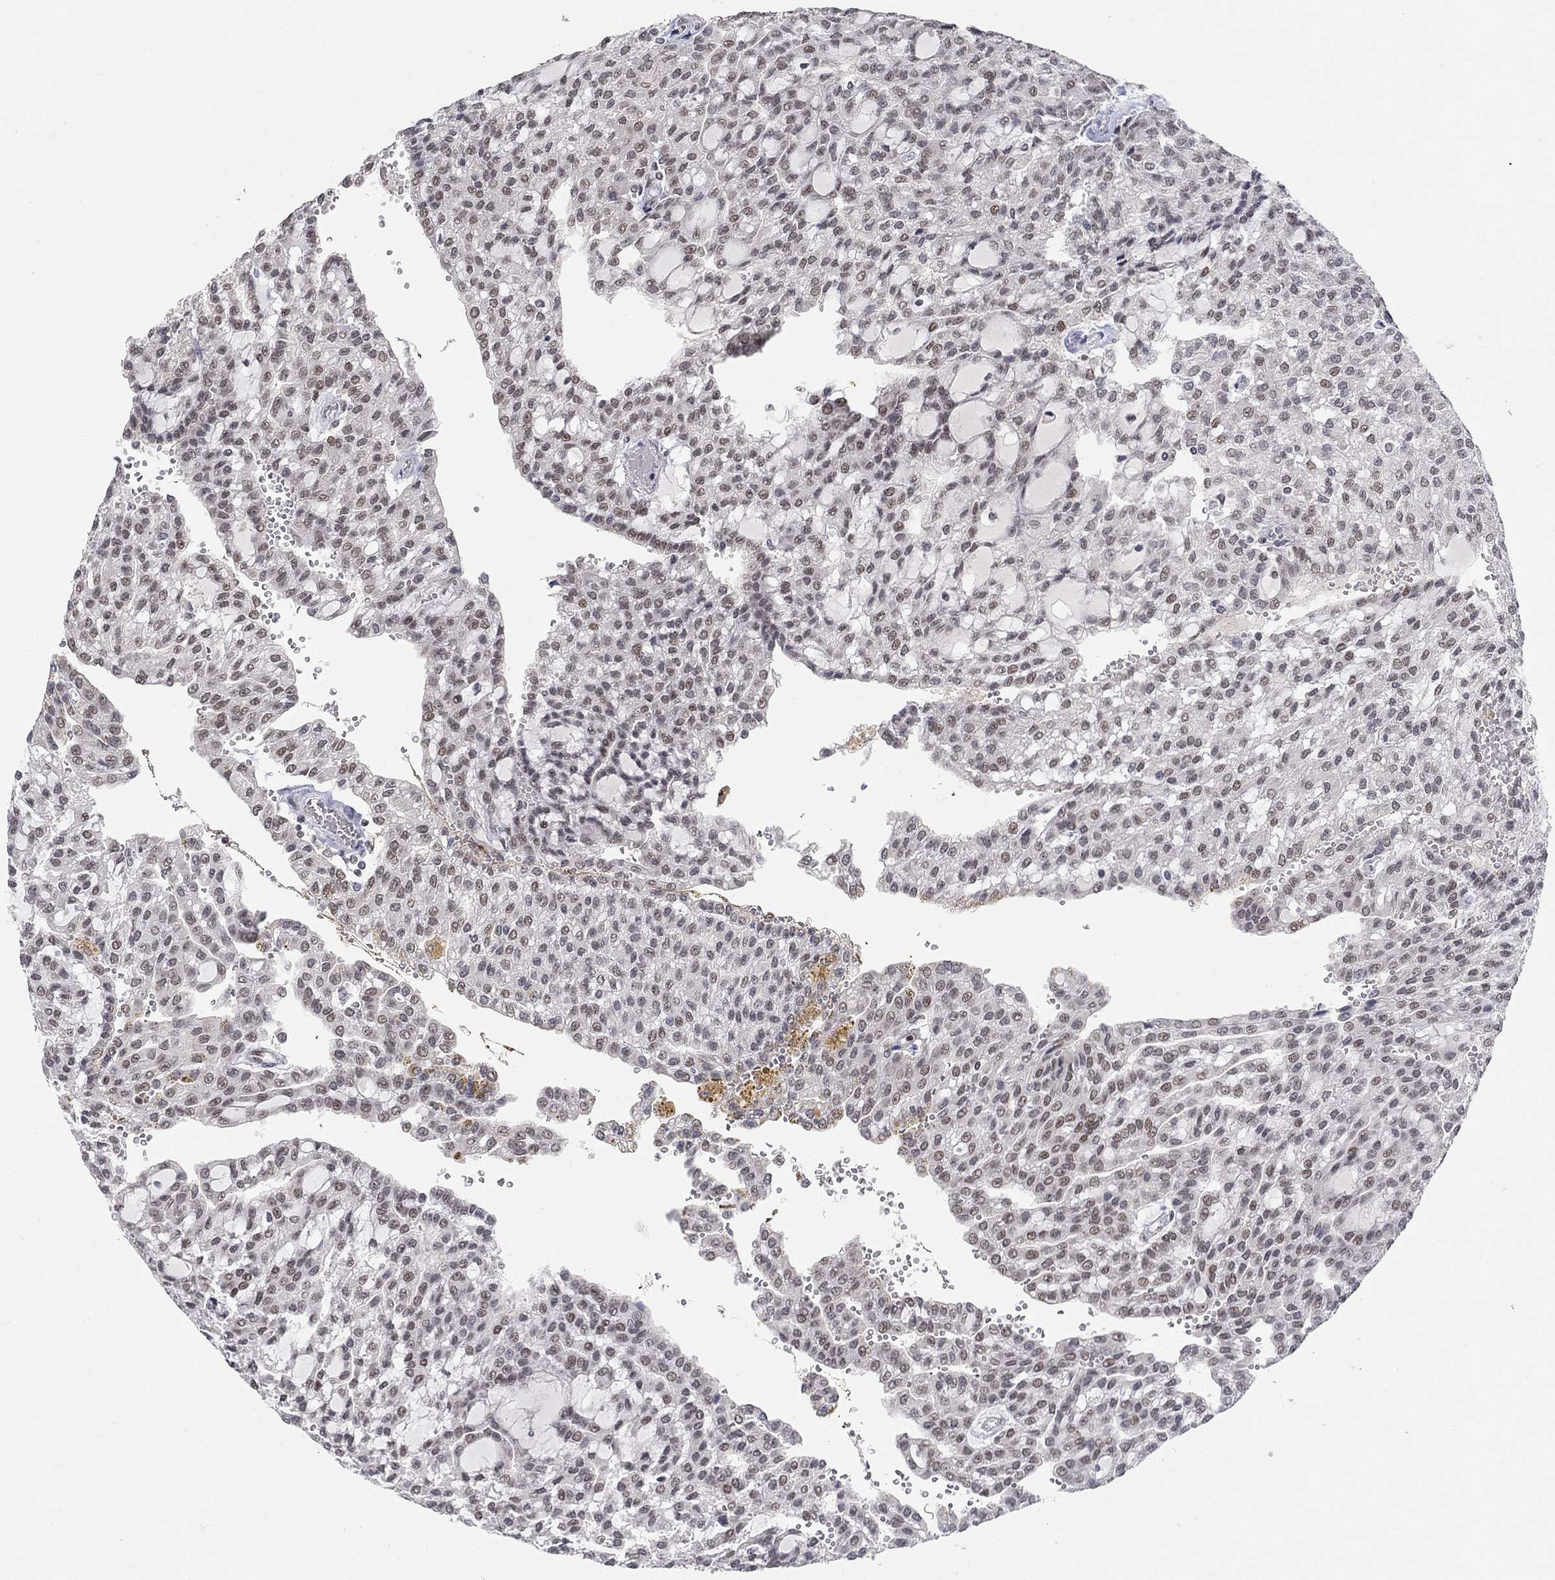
{"staining": {"intensity": "moderate", "quantity": "<25%", "location": "nuclear"}, "tissue": "renal cancer", "cell_type": "Tumor cells", "image_type": "cancer", "snomed": [{"axis": "morphology", "description": "Adenocarcinoma, NOS"}, {"axis": "topography", "description": "Kidney"}], "caption": "Human adenocarcinoma (renal) stained with a protein marker displays moderate staining in tumor cells.", "gene": "KLF12", "patient": {"sex": "male", "age": 63}}